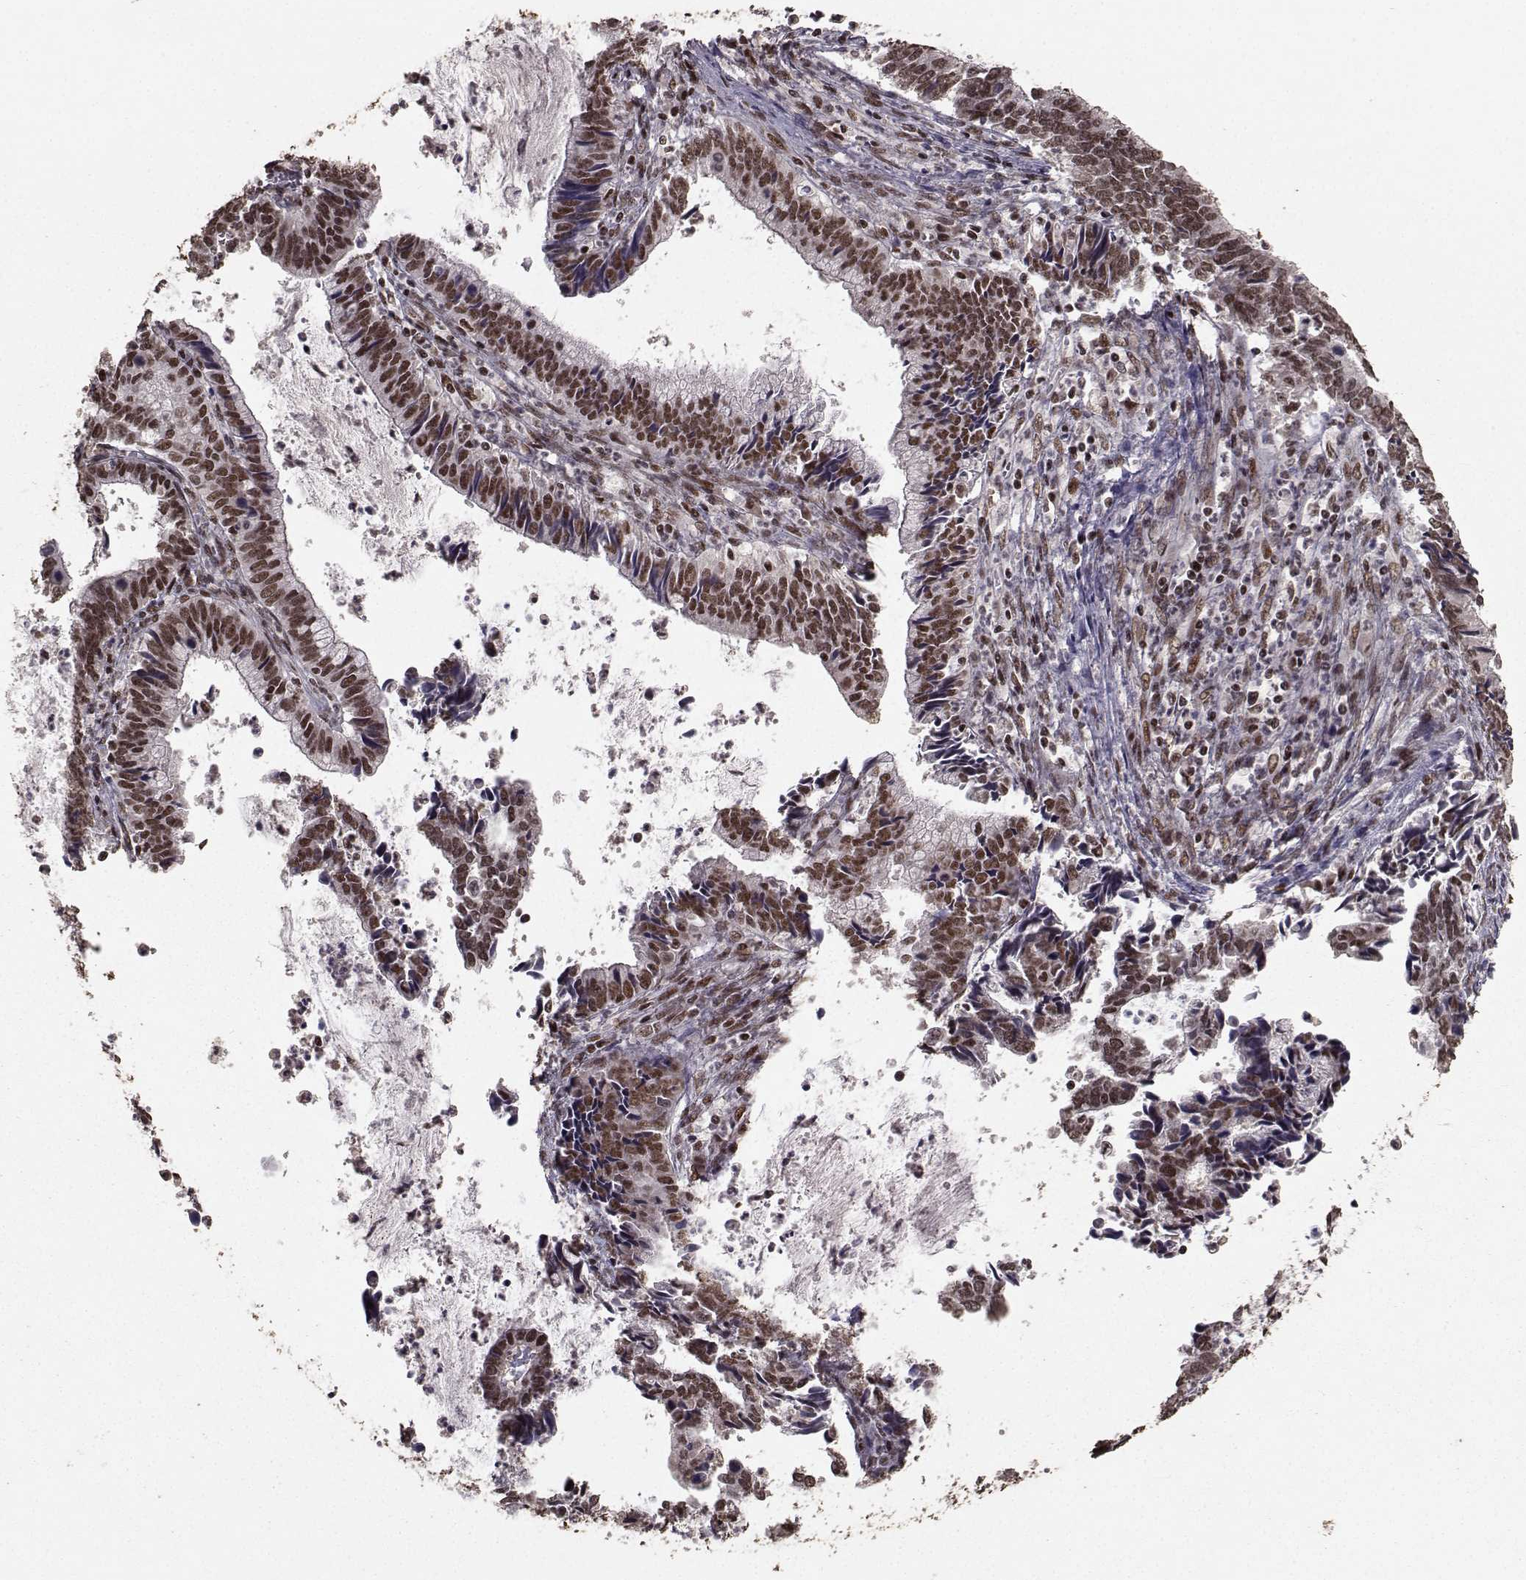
{"staining": {"intensity": "strong", "quantity": ">75%", "location": "nuclear"}, "tissue": "cervical cancer", "cell_type": "Tumor cells", "image_type": "cancer", "snomed": [{"axis": "morphology", "description": "Adenocarcinoma, NOS"}, {"axis": "topography", "description": "Cervix"}], "caption": "Tumor cells reveal high levels of strong nuclear expression in about >75% of cells in human cervical cancer.", "gene": "SF1", "patient": {"sex": "female", "age": 42}}